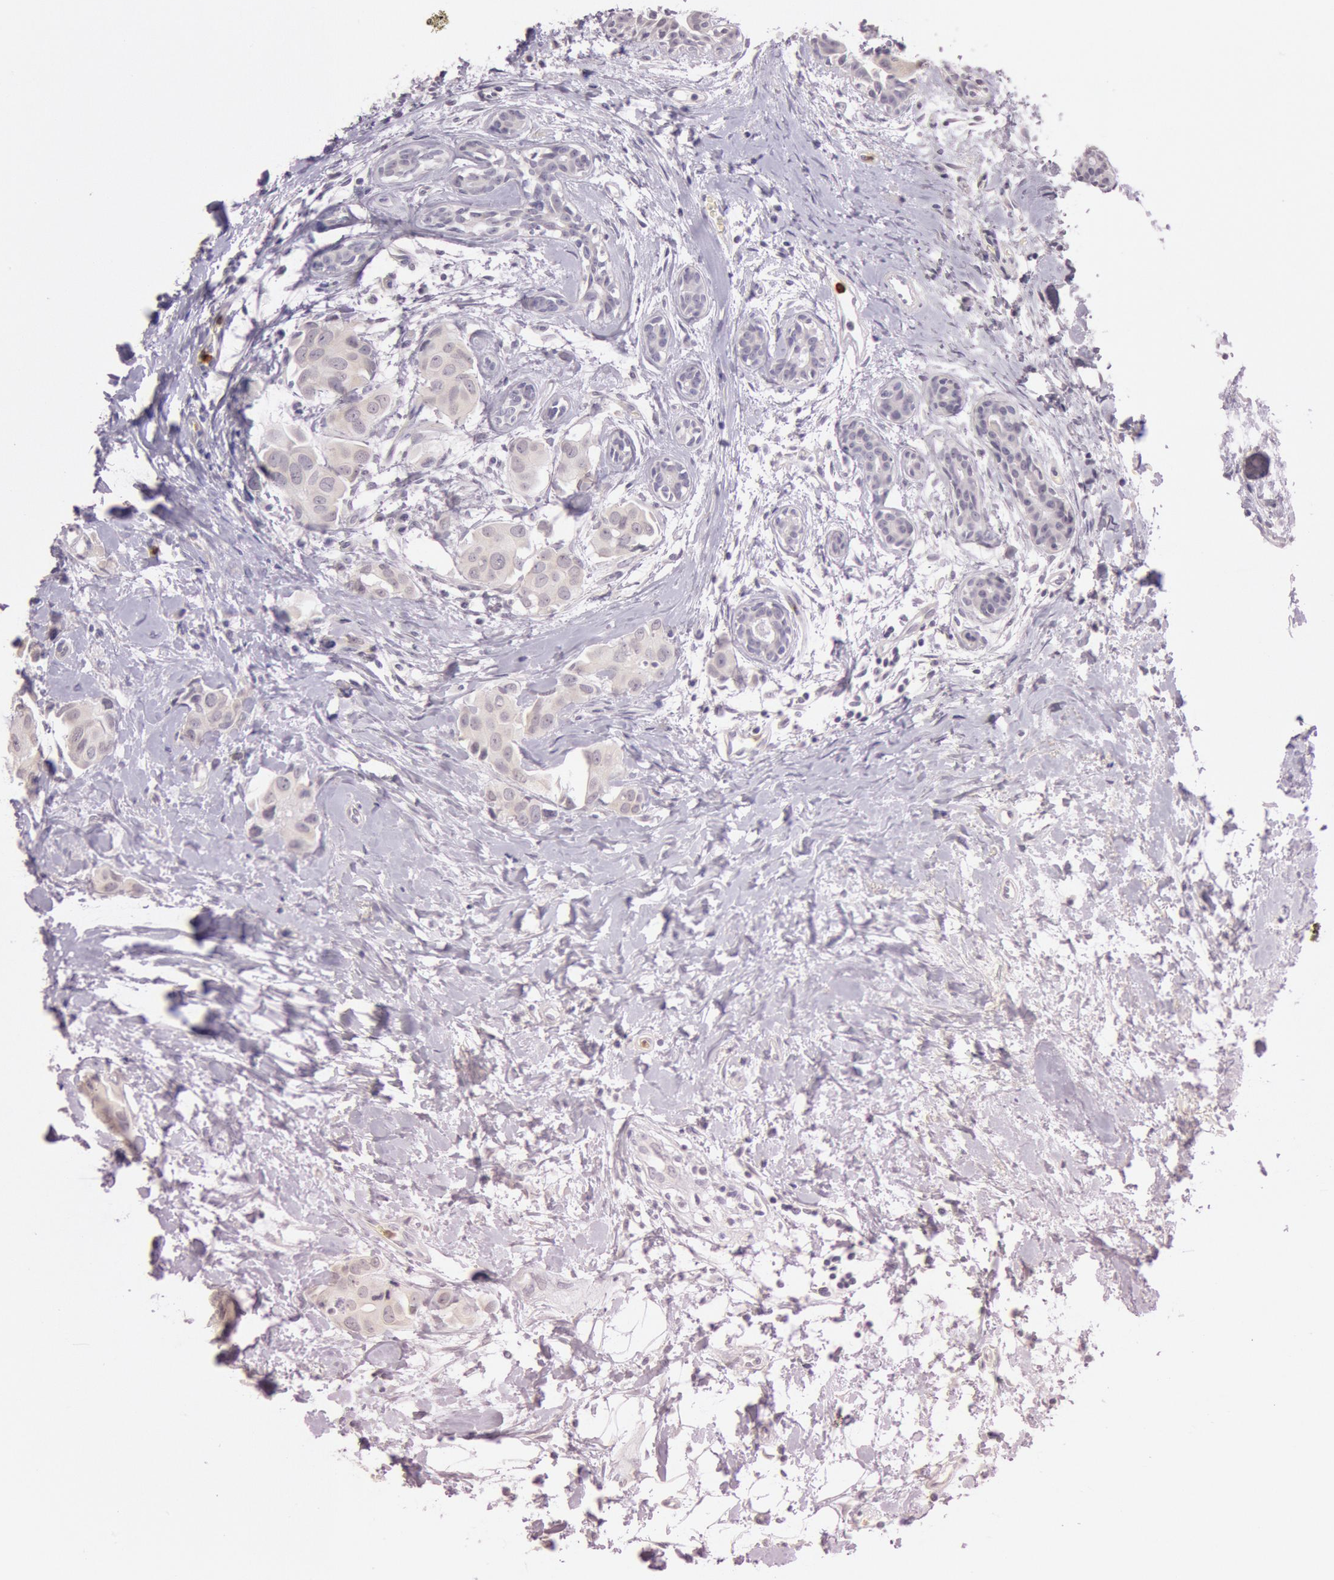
{"staining": {"intensity": "negative", "quantity": "none", "location": "none"}, "tissue": "breast cancer", "cell_type": "Tumor cells", "image_type": "cancer", "snomed": [{"axis": "morphology", "description": "Duct carcinoma"}, {"axis": "topography", "description": "Breast"}], "caption": "IHC image of breast cancer stained for a protein (brown), which reveals no positivity in tumor cells. The staining is performed using DAB brown chromogen with nuclei counter-stained in using hematoxylin.", "gene": "KDM6A", "patient": {"sex": "female", "age": 40}}